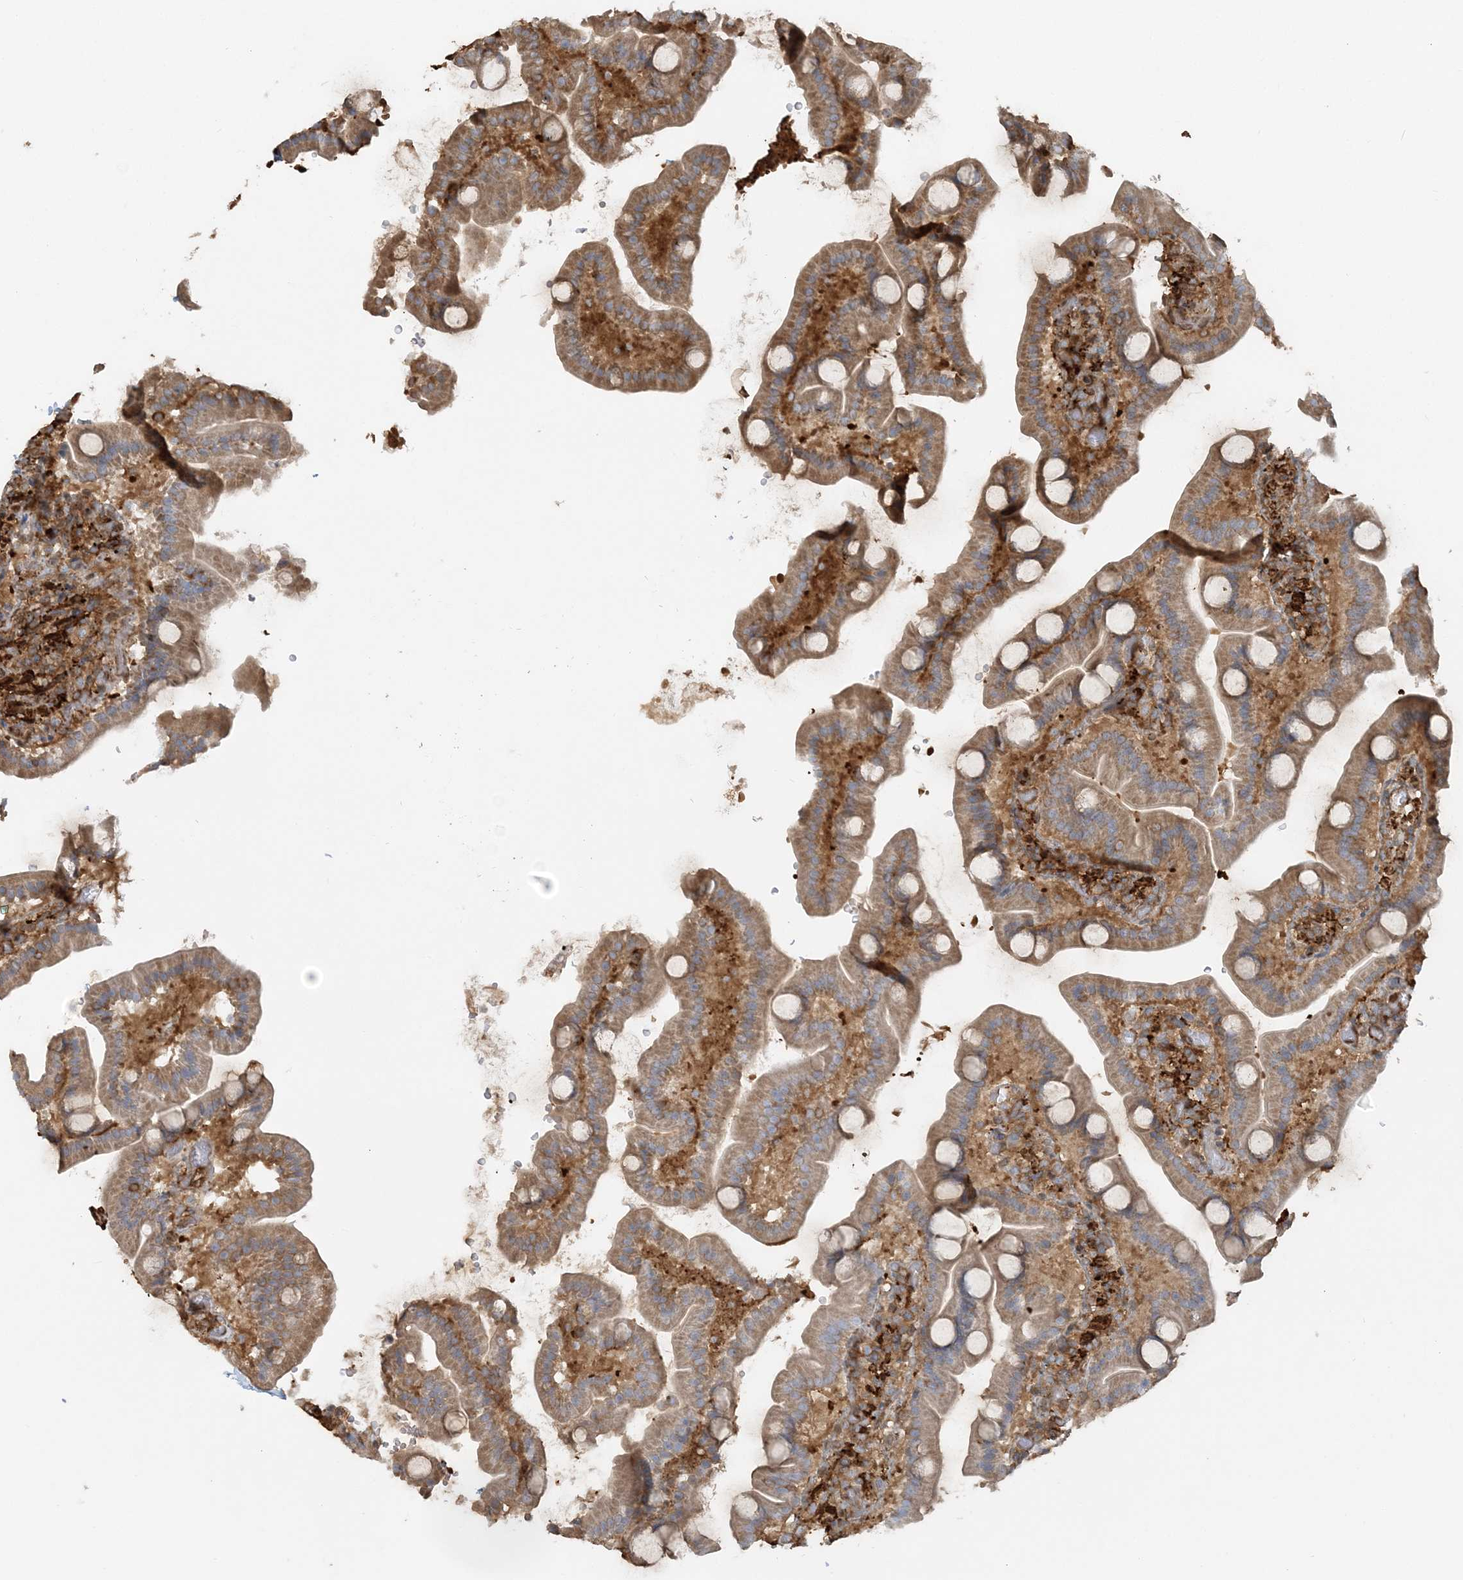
{"staining": {"intensity": "strong", "quantity": ">75%", "location": "cytoplasmic/membranous"}, "tissue": "duodenum", "cell_type": "Glandular cells", "image_type": "normal", "snomed": [{"axis": "morphology", "description": "Normal tissue, NOS"}, {"axis": "topography", "description": "Duodenum"}], "caption": "Immunohistochemical staining of normal duodenum shows high levels of strong cytoplasmic/membranous positivity in about >75% of glandular cells.", "gene": "DSTN", "patient": {"sex": "male", "age": 55}}